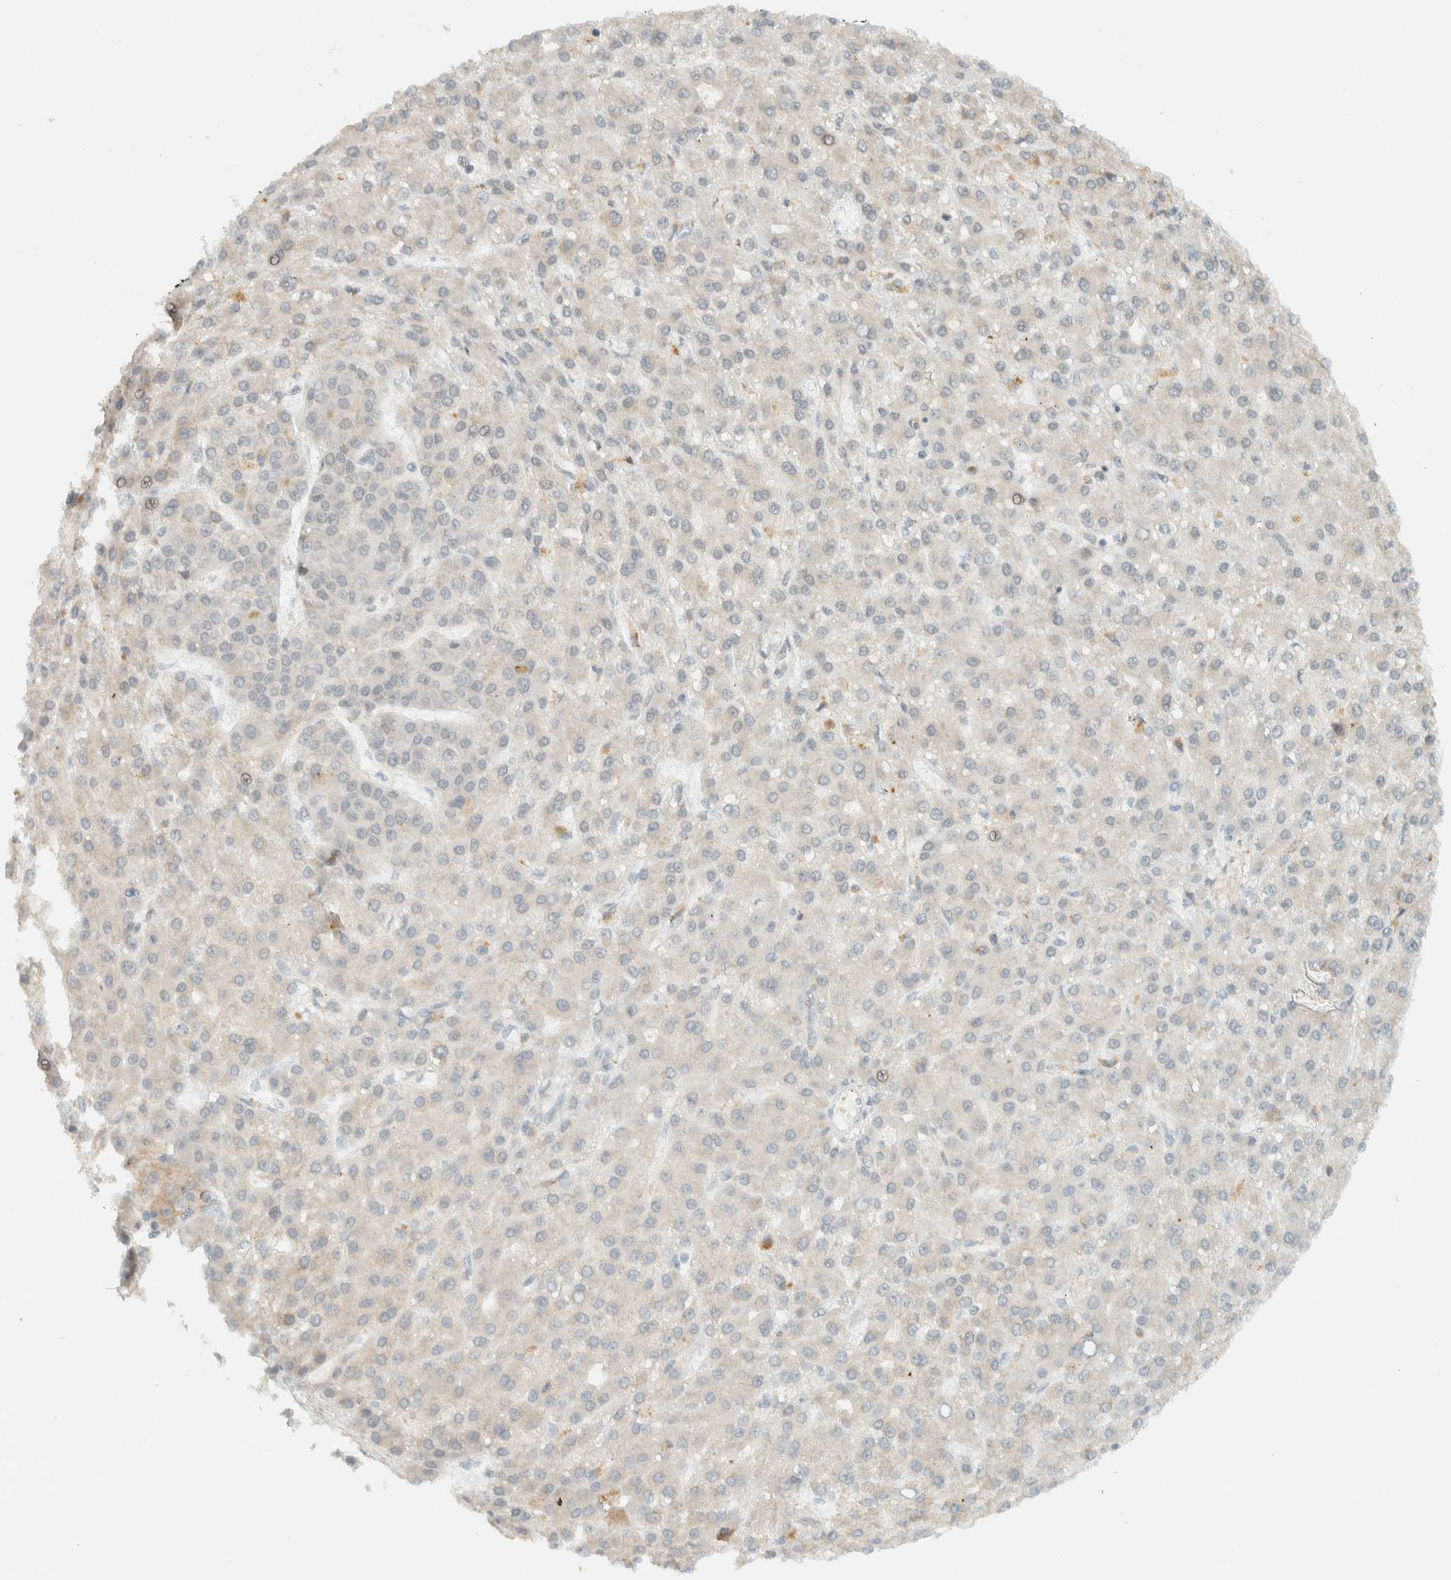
{"staining": {"intensity": "negative", "quantity": "none", "location": "none"}, "tissue": "liver cancer", "cell_type": "Tumor cells", "image_type": "cancer", "snomed": [{"axis": "morphology", "description": "Carcinoma, Hepatocellular, NOS"}, {"axis": "topography", "description": "Liver"}], "caption": "DAB immunohistochemical staining of human liver cancer (hepatocellular carcinoma) shows no significant expression in tumor cells.", "gene": "ITPRID1", "patient": {"sex": "male", "age": 67}}